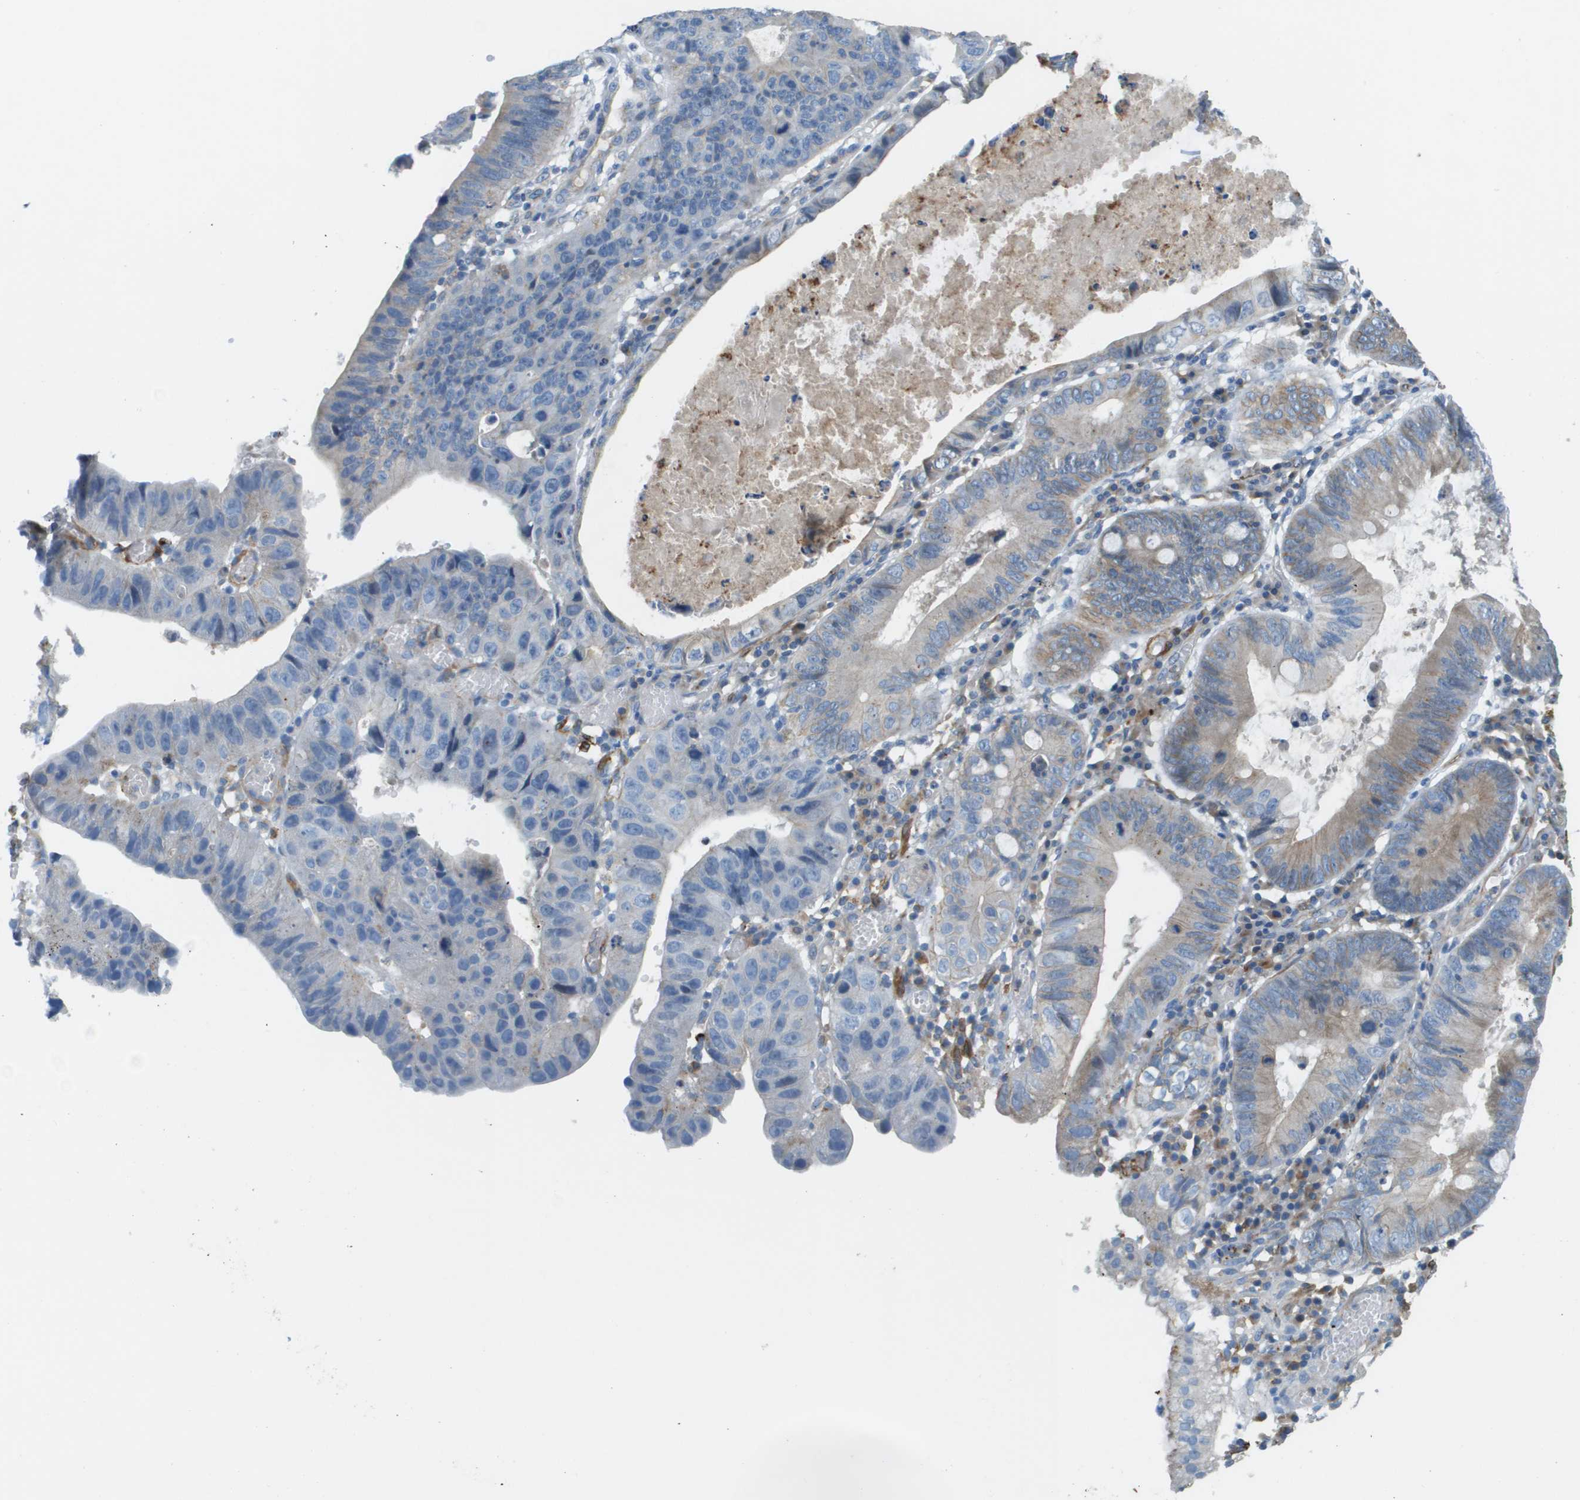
{"staining": {"intensity": "negative", "quantity": "none", "location": "none"}, "tissue": "stomach cancer", "cell_type": "Tumor cells", "image_type": "cancer", "snomed": [{"axis": "morphology", "description": "Adenocarcinoma, NOS"}, {"axis": "topography", "description": "Stomach"}], "caption": "Immunohistochemical staining of human stomach cancer shows no significant staining in tumor cells.", "gene": "MYH11", "patient": {"sex": "male", "age": 59}}